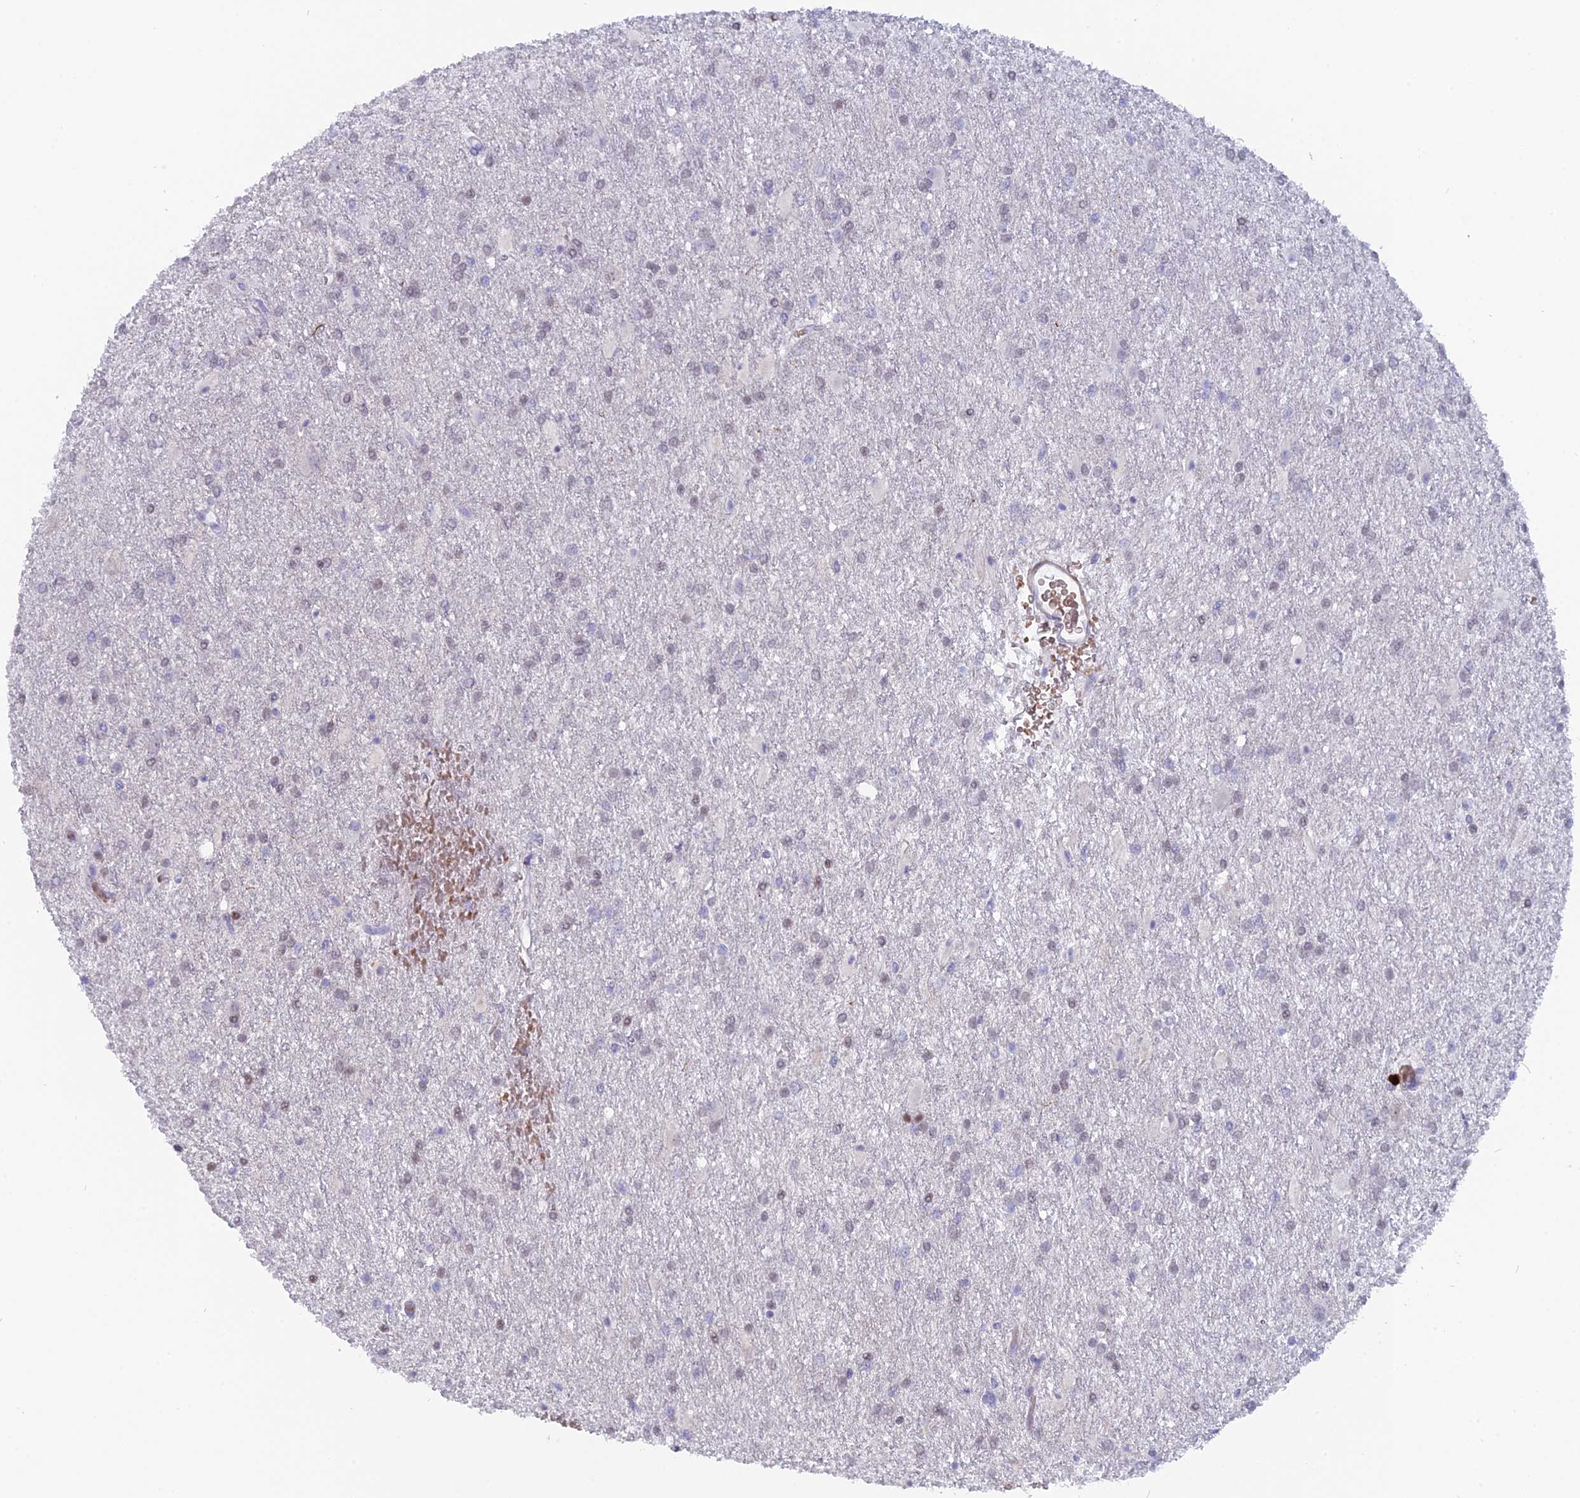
{"staining": {"intensity": "negative", "quantity": "none", "location": "none"}, "tissue": "glioma", "cell_type": "Tumor cells", "image_type": "cancer", "snomed": [{"axis": "morphology", "description": "Glioma, malignant, High grade"}, {"axis": "topography", "description": "Brain"}], "caption": "Immunohistochemical staining of human malignant high-grade glioma shows no significant positivity in tumor cells.", "gene": "PGBD4", "patient": {"sex": "female", "age": 50}}